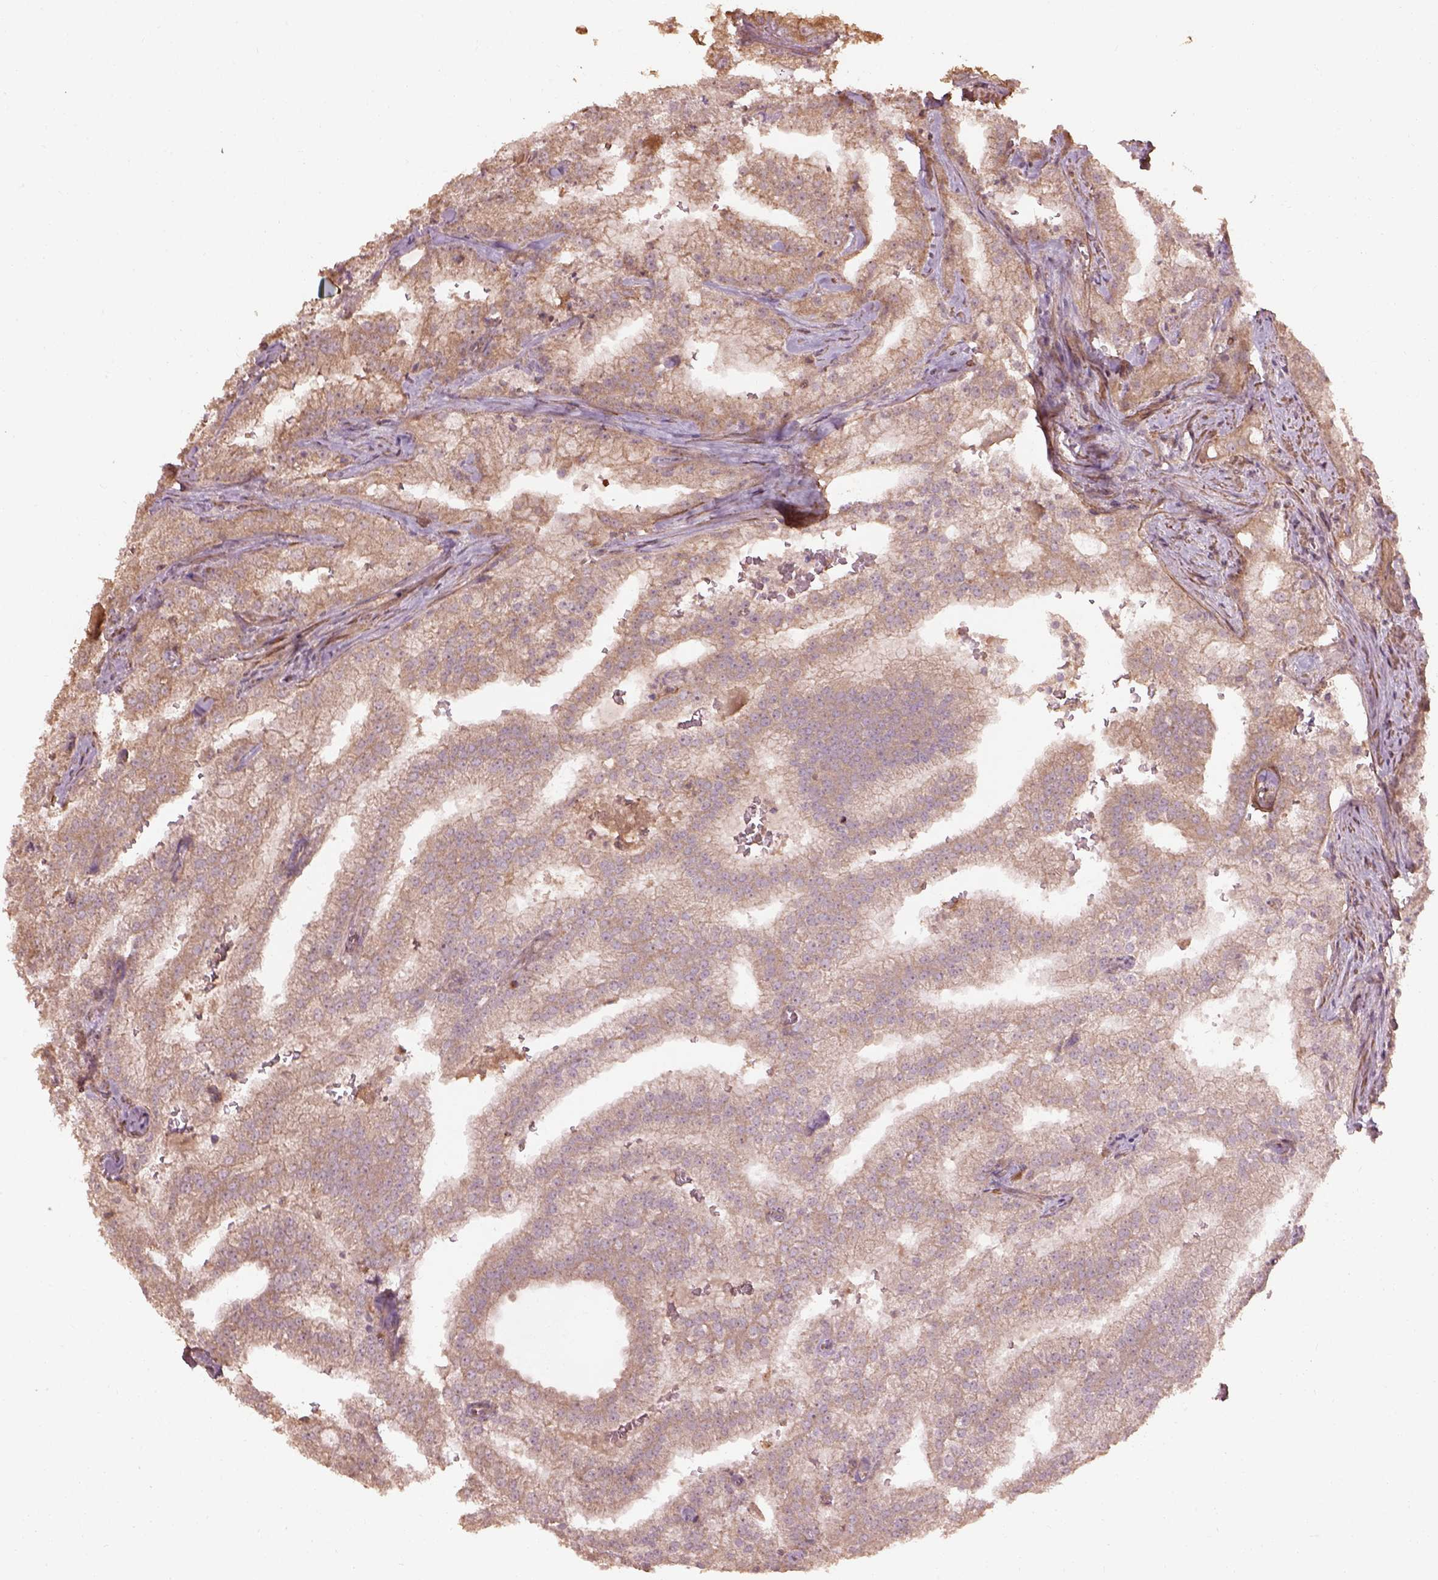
{"staining": {"intensity": "weak", "quantity": ">75%", "location": "cytoplasmic/membranous"}, "tissue": "prostate cancer", "cell_type": "Tumor cells", "image_type": "cancer", "snomed": [{"axis": "morphology", "description": "Adenocarcinoma, NOS"}, {"axis": "topography", "description": "Prostate"}], "caption": "Immunohistochemical staining of human prostate cancer (adenocarcinoma) reveals weak cytoplasmic/membranous protein positivity in about >75% of tumor cells.", "gene": "METTL4", "patient": {"sex": "male", "age": 70}}